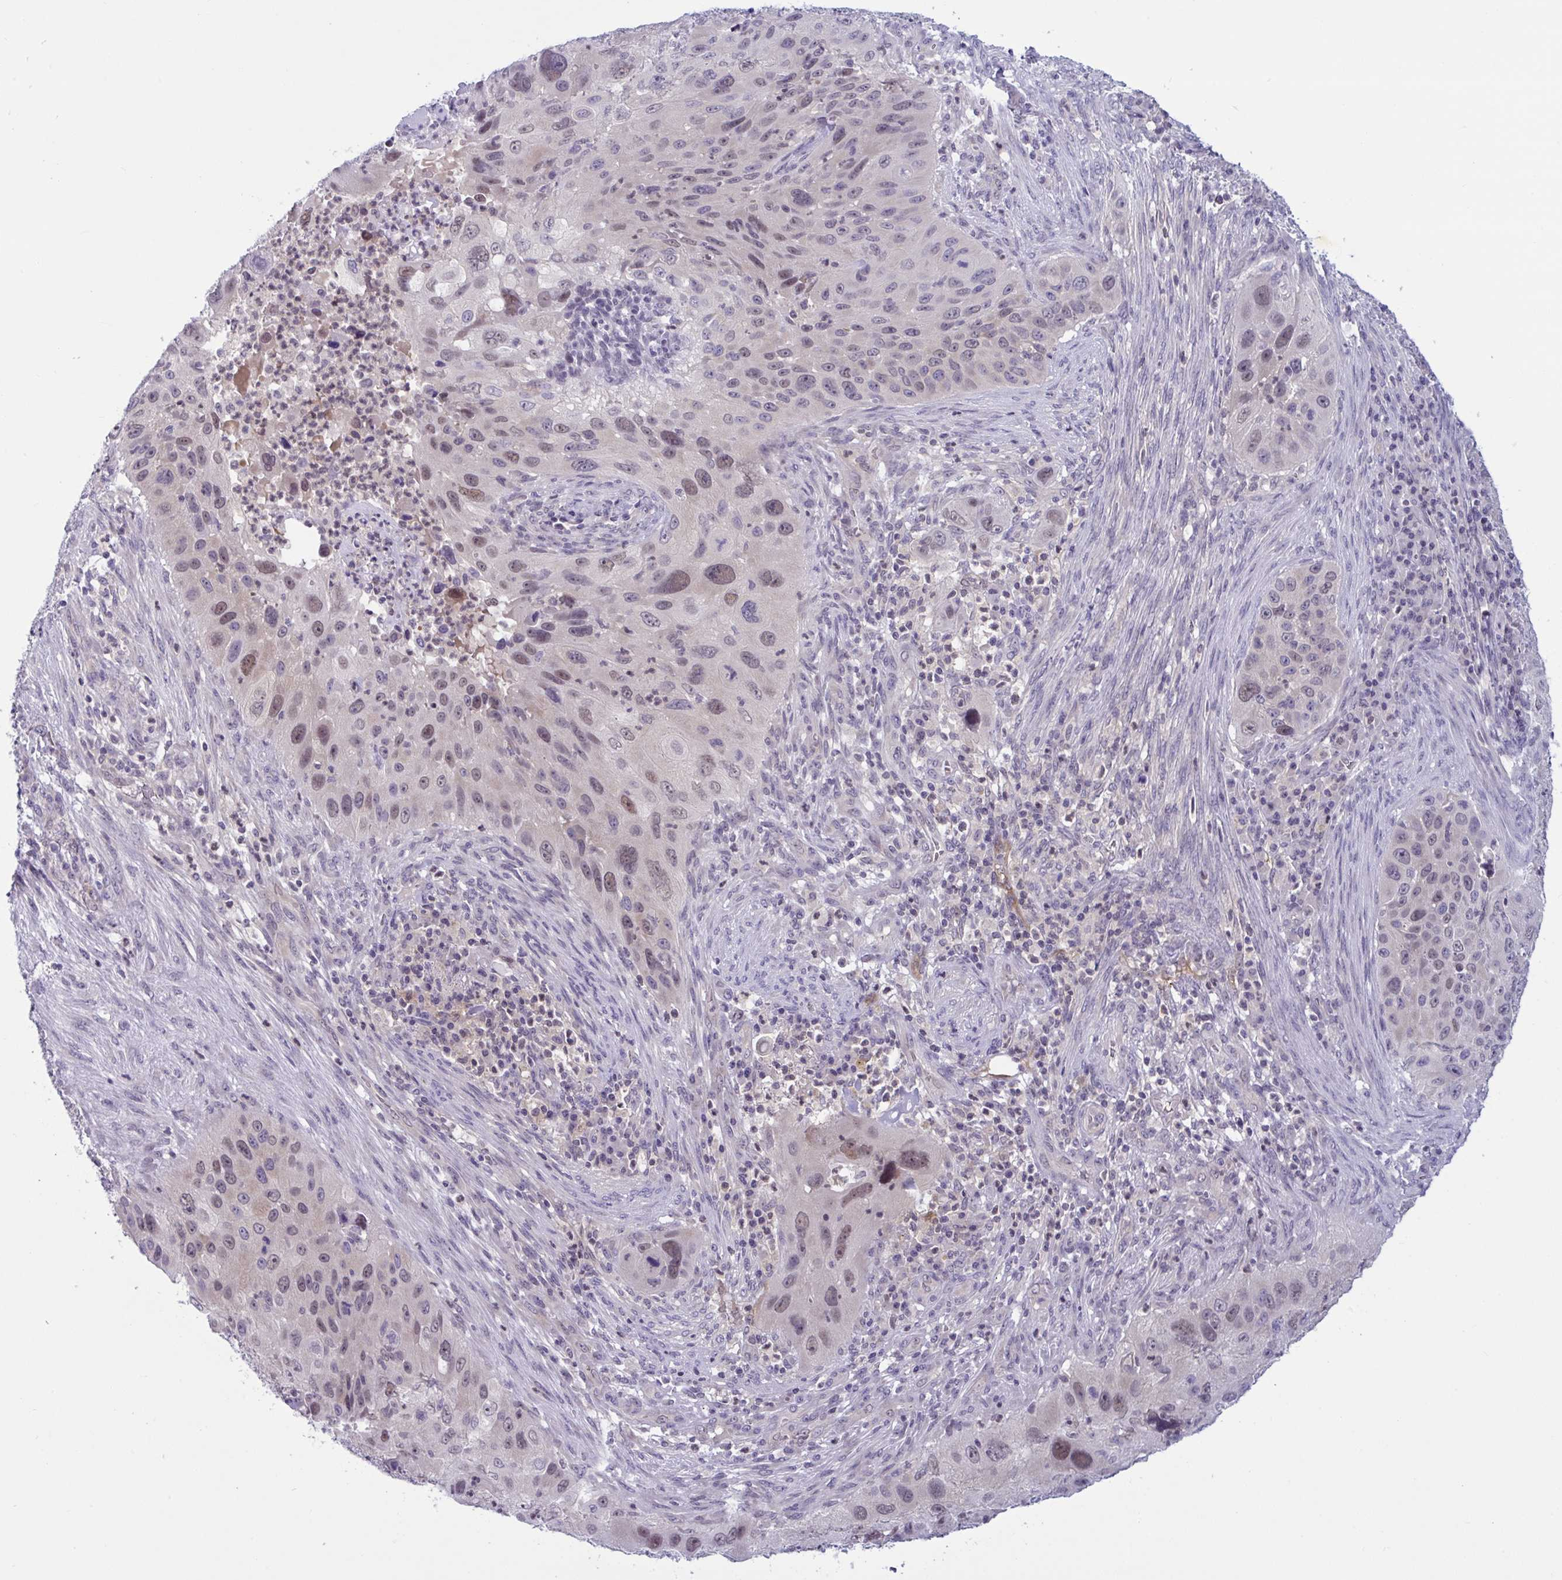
{"staining": {"intensity": "moderate", "quantity": "<25%", "location": "nuclear"}, "tissue": "lung cancer", "cell_type": "Tumor cells", "image_type": "cancer", "snomed": [{"axis": "morphology", "description": "Squamous cell carcinoma, NOS"}, {"axis": "topography", "description": "Lung"}], "caption": "Immunohistochemistry (IHC) image of neoplastic tissue: human squamous cell carcinoma (lung) stained using immunohistochemistry (IHC) reveals low levels of moderate protein expression localized specifically in the nuclear of tumor cells, appearing as a nuclear brown color.", "gene": "TSN", "patient": {"sex": "male", "age": 63}}